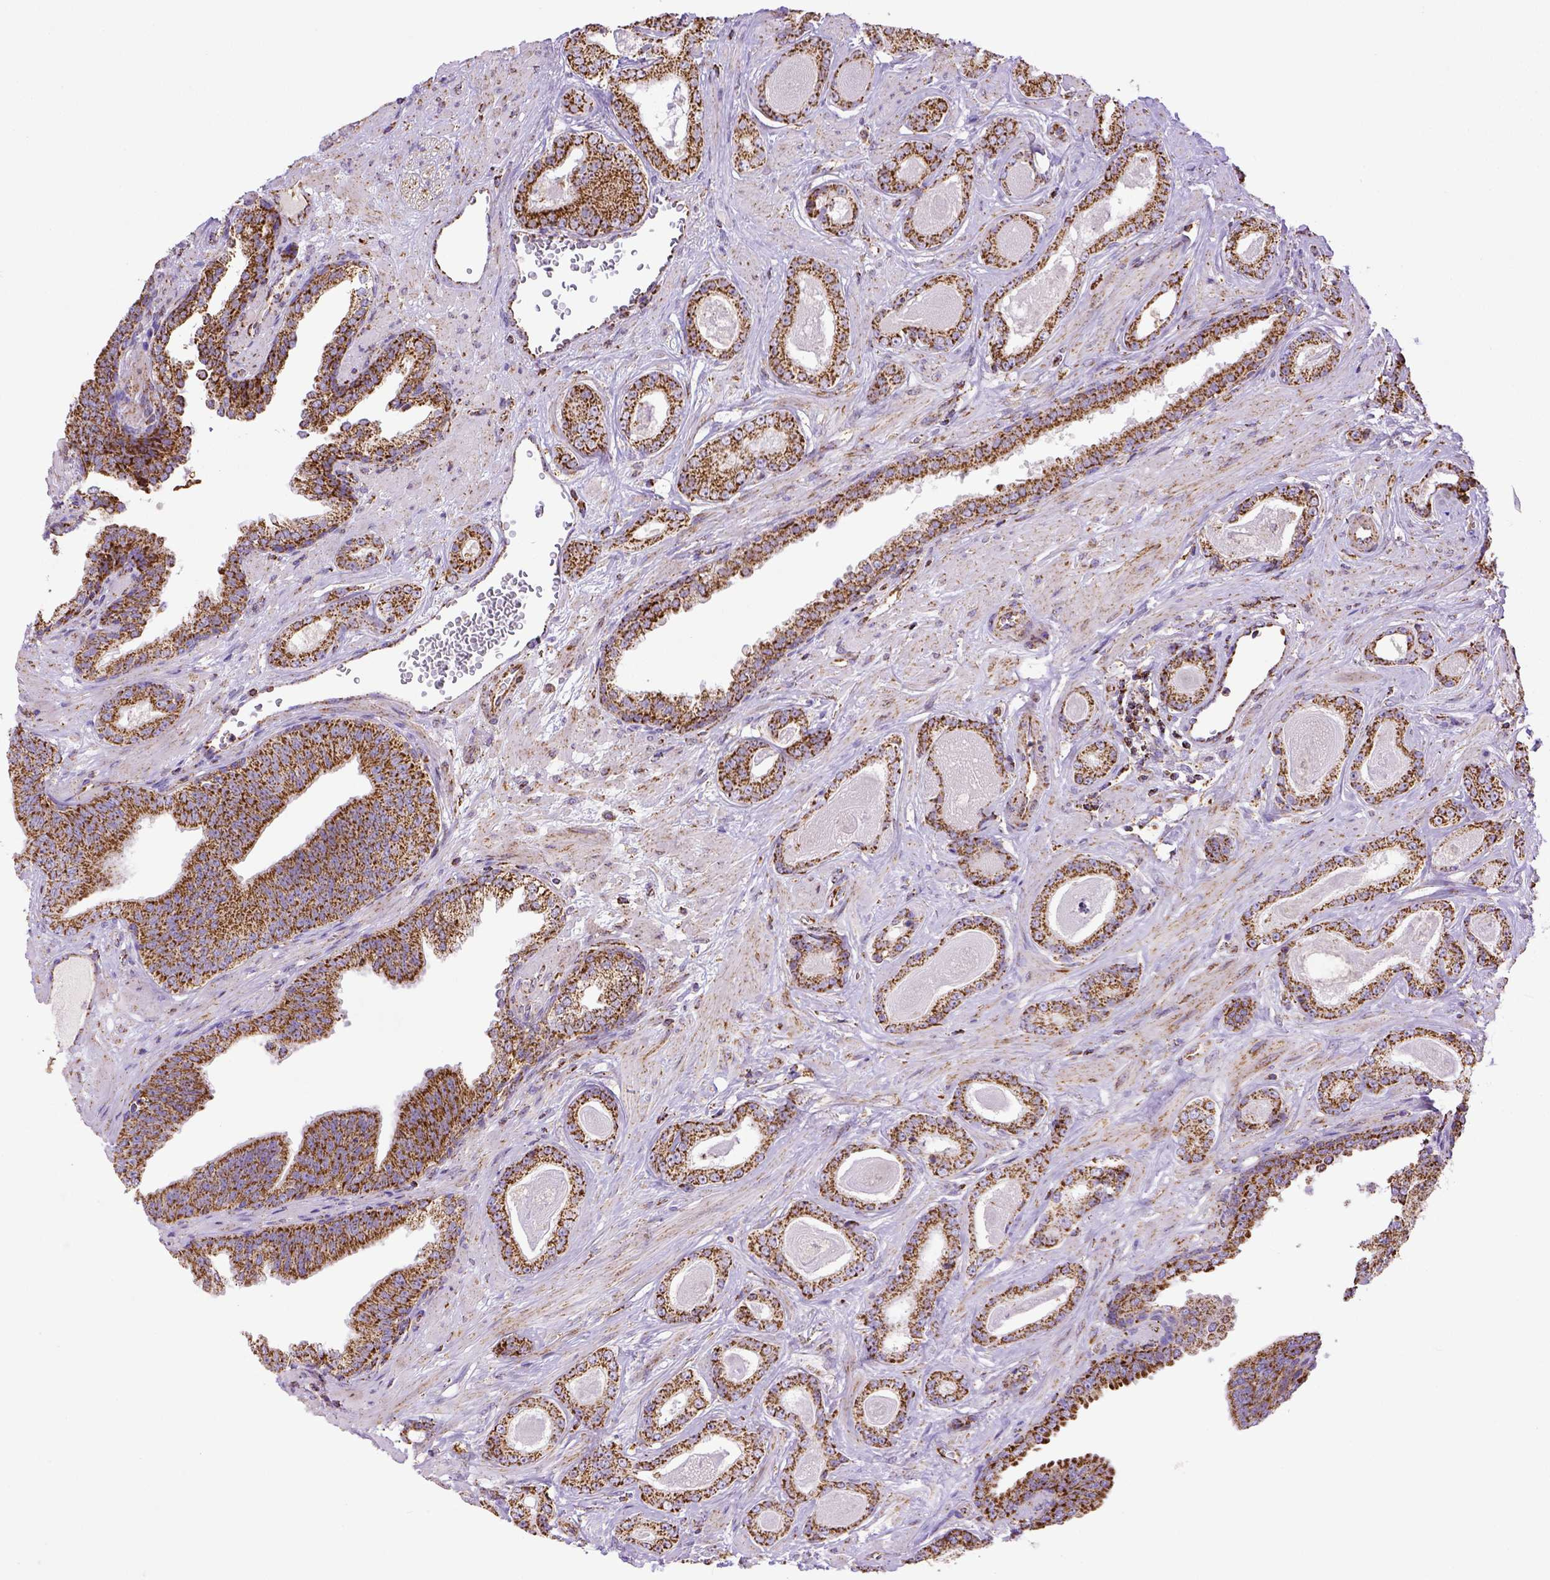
{"staining": {"intensity": "strong", "quantity": ">75%", "location": "cytoplasmic/membranous"}, "tissue": "prostate cancer", "cell_type": "Tumor cells", "image_type": "cancer", "snomed": [{"axis": "morphology", "description": "Adenocarcinoma, Low grade"}, {"axis": "topography", "description": "Prostate"}], "caption": "Protein analysis of prostate low-grade adenocarcinoma tissue reveals strong cytoplasmic/membranous staining in approximately >75% of tumor cells.", "gene": "MT-CO1", "patient": {"sex": "male", "age": 61}}